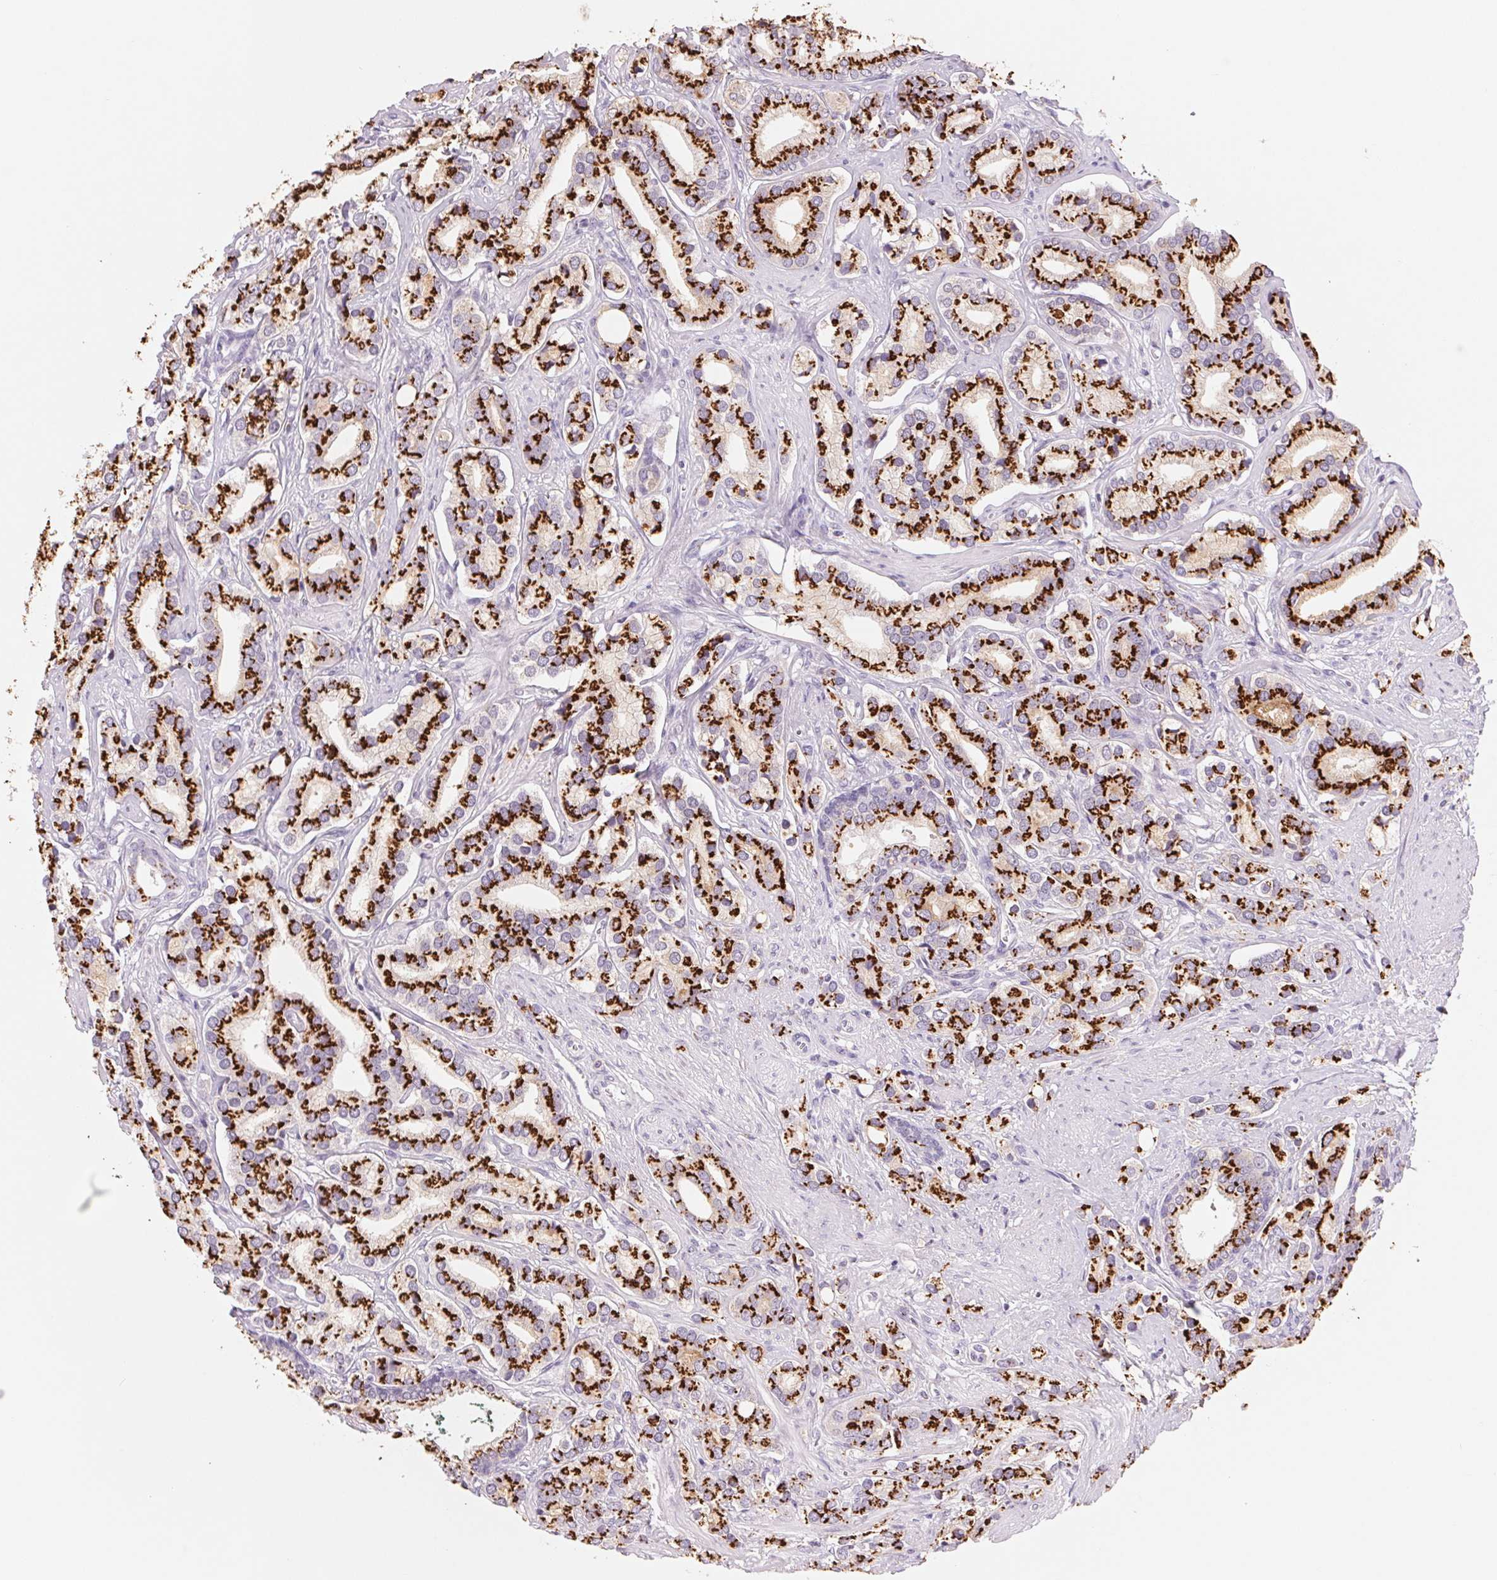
{"staining": {"intensity": "strong", "quantity": ">75%", "location": "cytoplasmic/membranous"}, "tissue": "prostate cancer", "cell_type": "Tumor cells", "image_type": "cancer", "snomed": [{"axis": "morphology", "description": "Adenocarcinoma, High grade"}, {"axis": "topography", "description": "Prostate"}], "caption": "Immunohistochemical staining of high-grade adenocarcinoma (prostate) exhibits high levels of strong cytoplasmic/membranous staining in approximately >75% of tumor cells. (brown staining indicates protein expression, while blue staining denotes nuclei).", "gene": "GALNT7", "patient": {"sex": "male", "age": 58}}